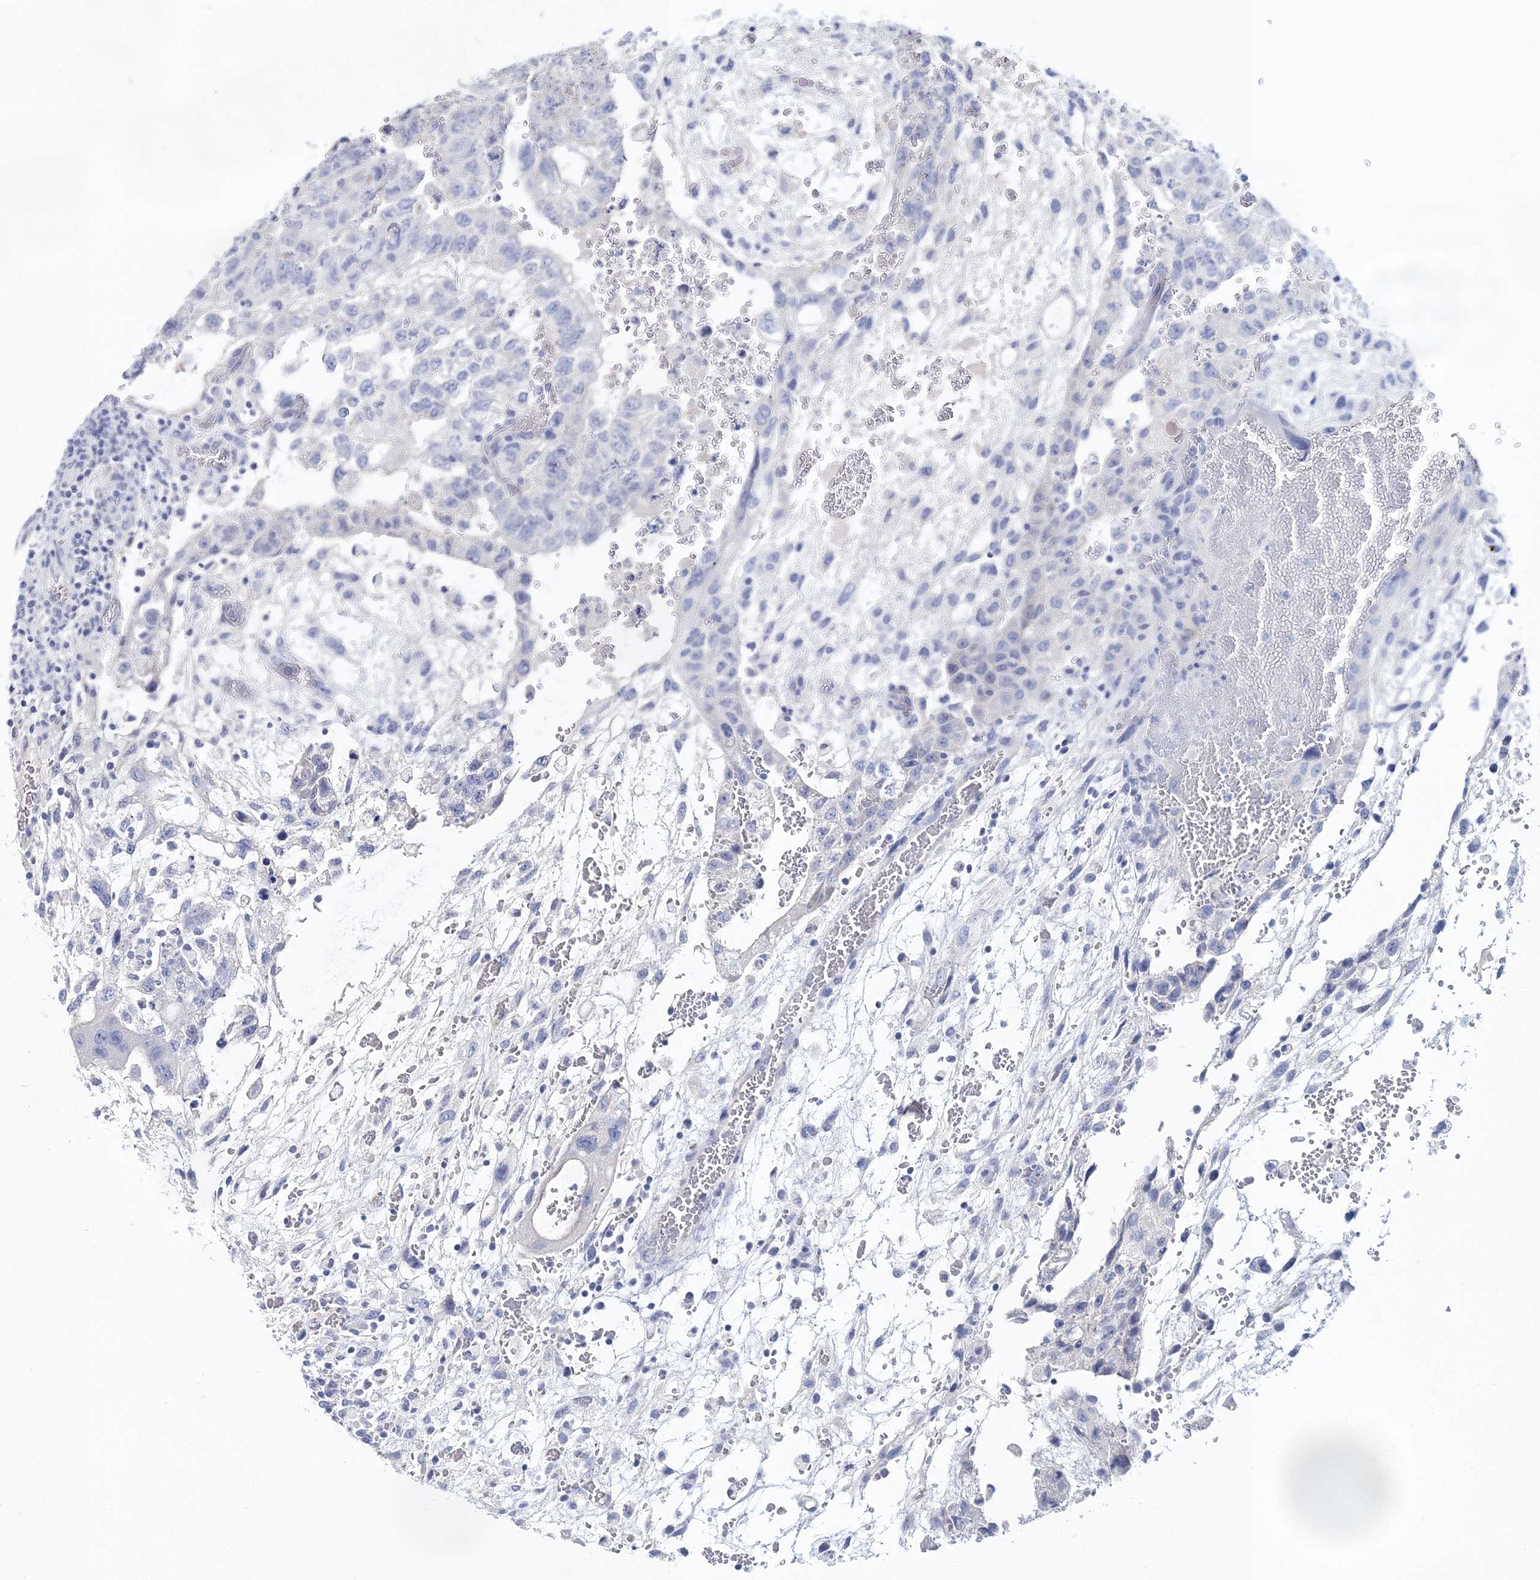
{"staining": {"intensity": "negative", "quantity": "none", "location": "none"}, "tissue": "testis cancer", "cell_type": "Tumor cells", "image_type": "cancer", "snomed": [{"axis": "morphology", "description": "Carcinoma, Embryonal, NOS"}, {"axis": "topography", "description": "Testis"}], "caption": "IHC histopathology image of neoplastic tissue: human testis cancer stained with DAB (3,3'-diaminobenzidine) shows no significant protein positivity in tumor cells. (Immunohistochemistry (ihc), brightfield microscopy, high magnification).", "gene": "MYOZ2", "patient": {"sex": "male", "age": 36}}